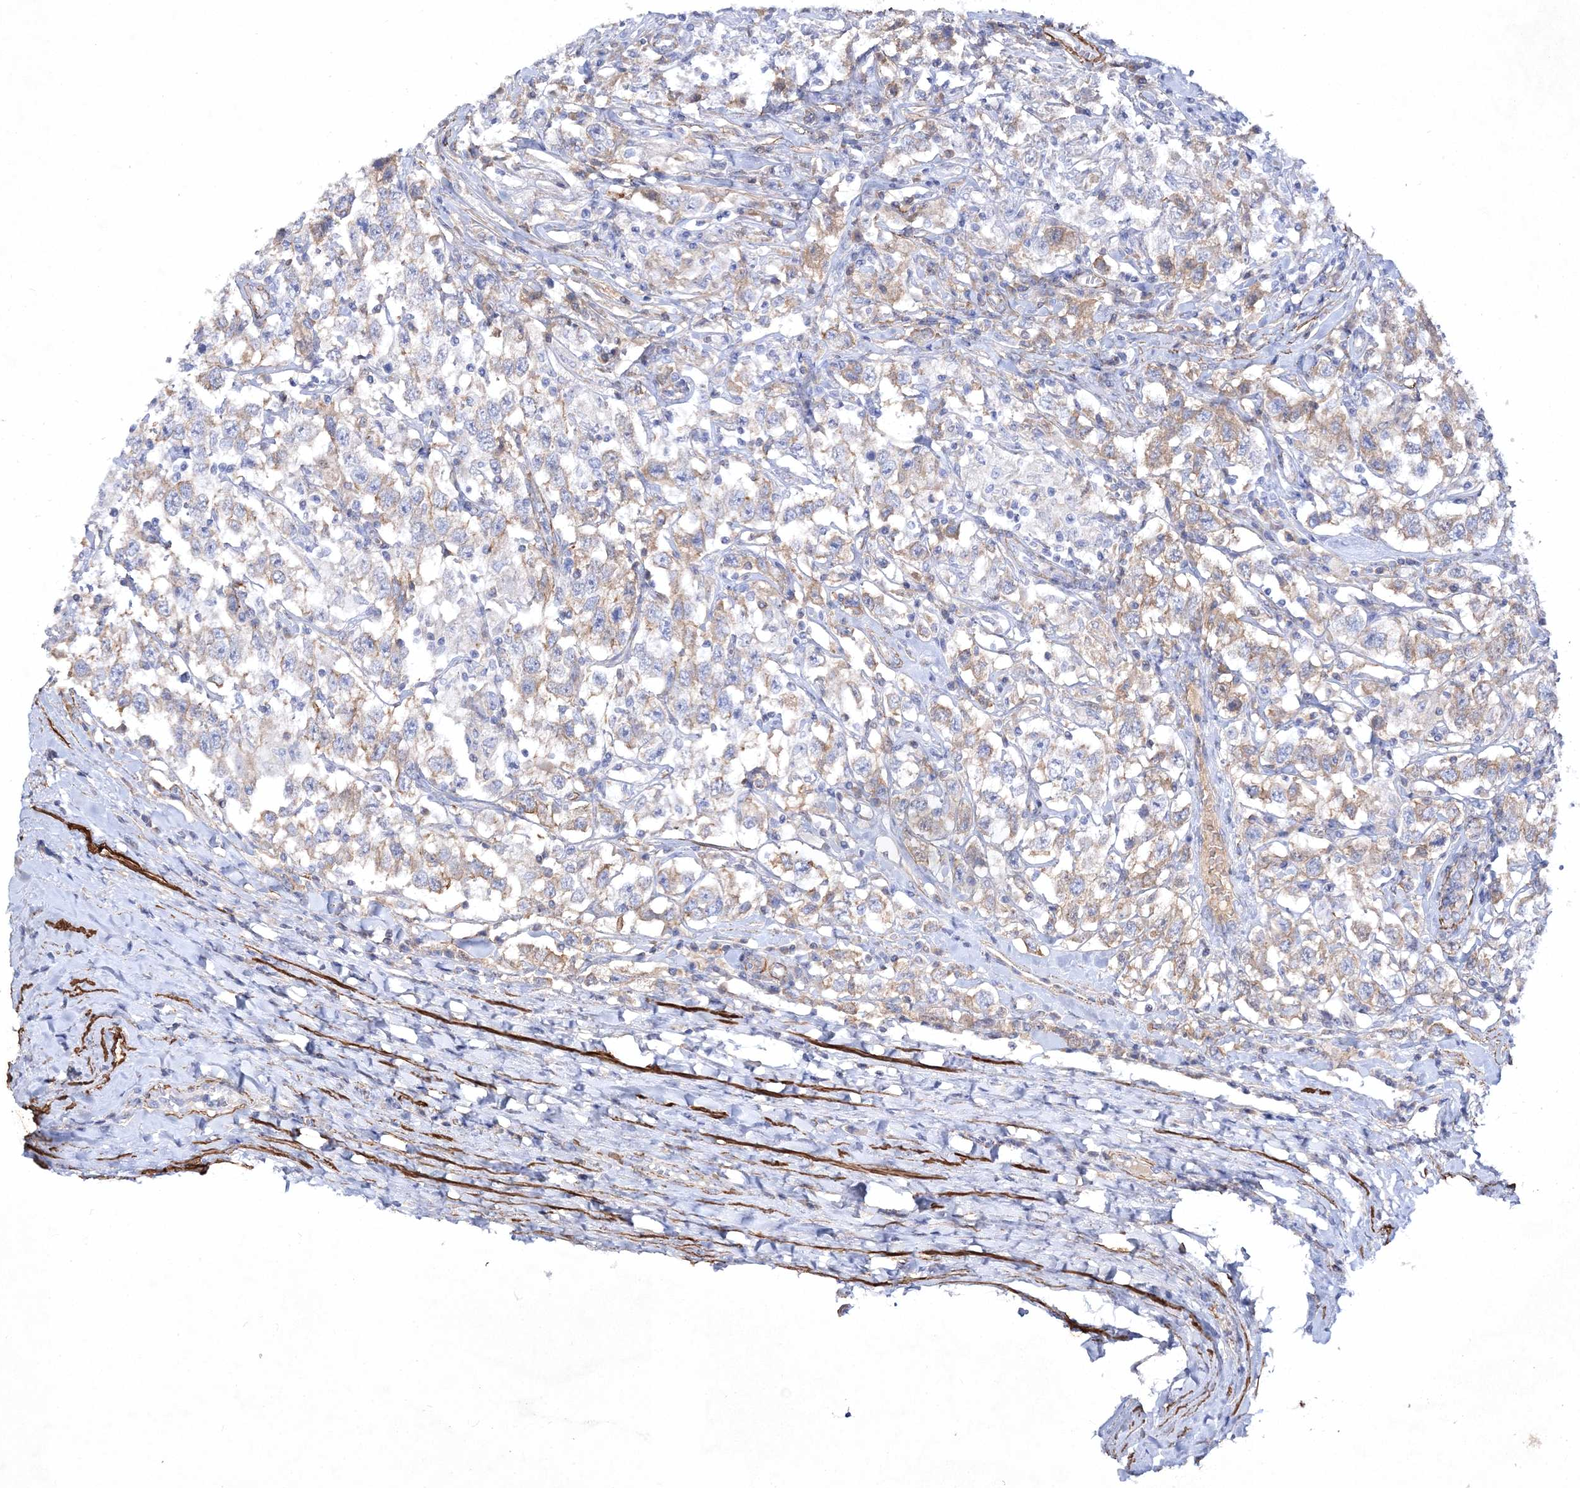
{"staining": {"intensity": "moderate", "quantity": "<25%", "location": "cytoplasmic/membranous"}, "tissue": "testis cancer", "cell_type": "Tumor cells", "image_type": "cancer", "snomed": [{"axis": "morphology", "description": "Seminoma, NOS"}, {"axis": "topography", "description": "Testis"}], "caption": "The immunohistochemical stain shows moderate cytoplasmic/membranous positivity in tumor cells of testis seminoma tissue.", "gene": "RTN2", "patient": {"sex": "male", "age": 41}}